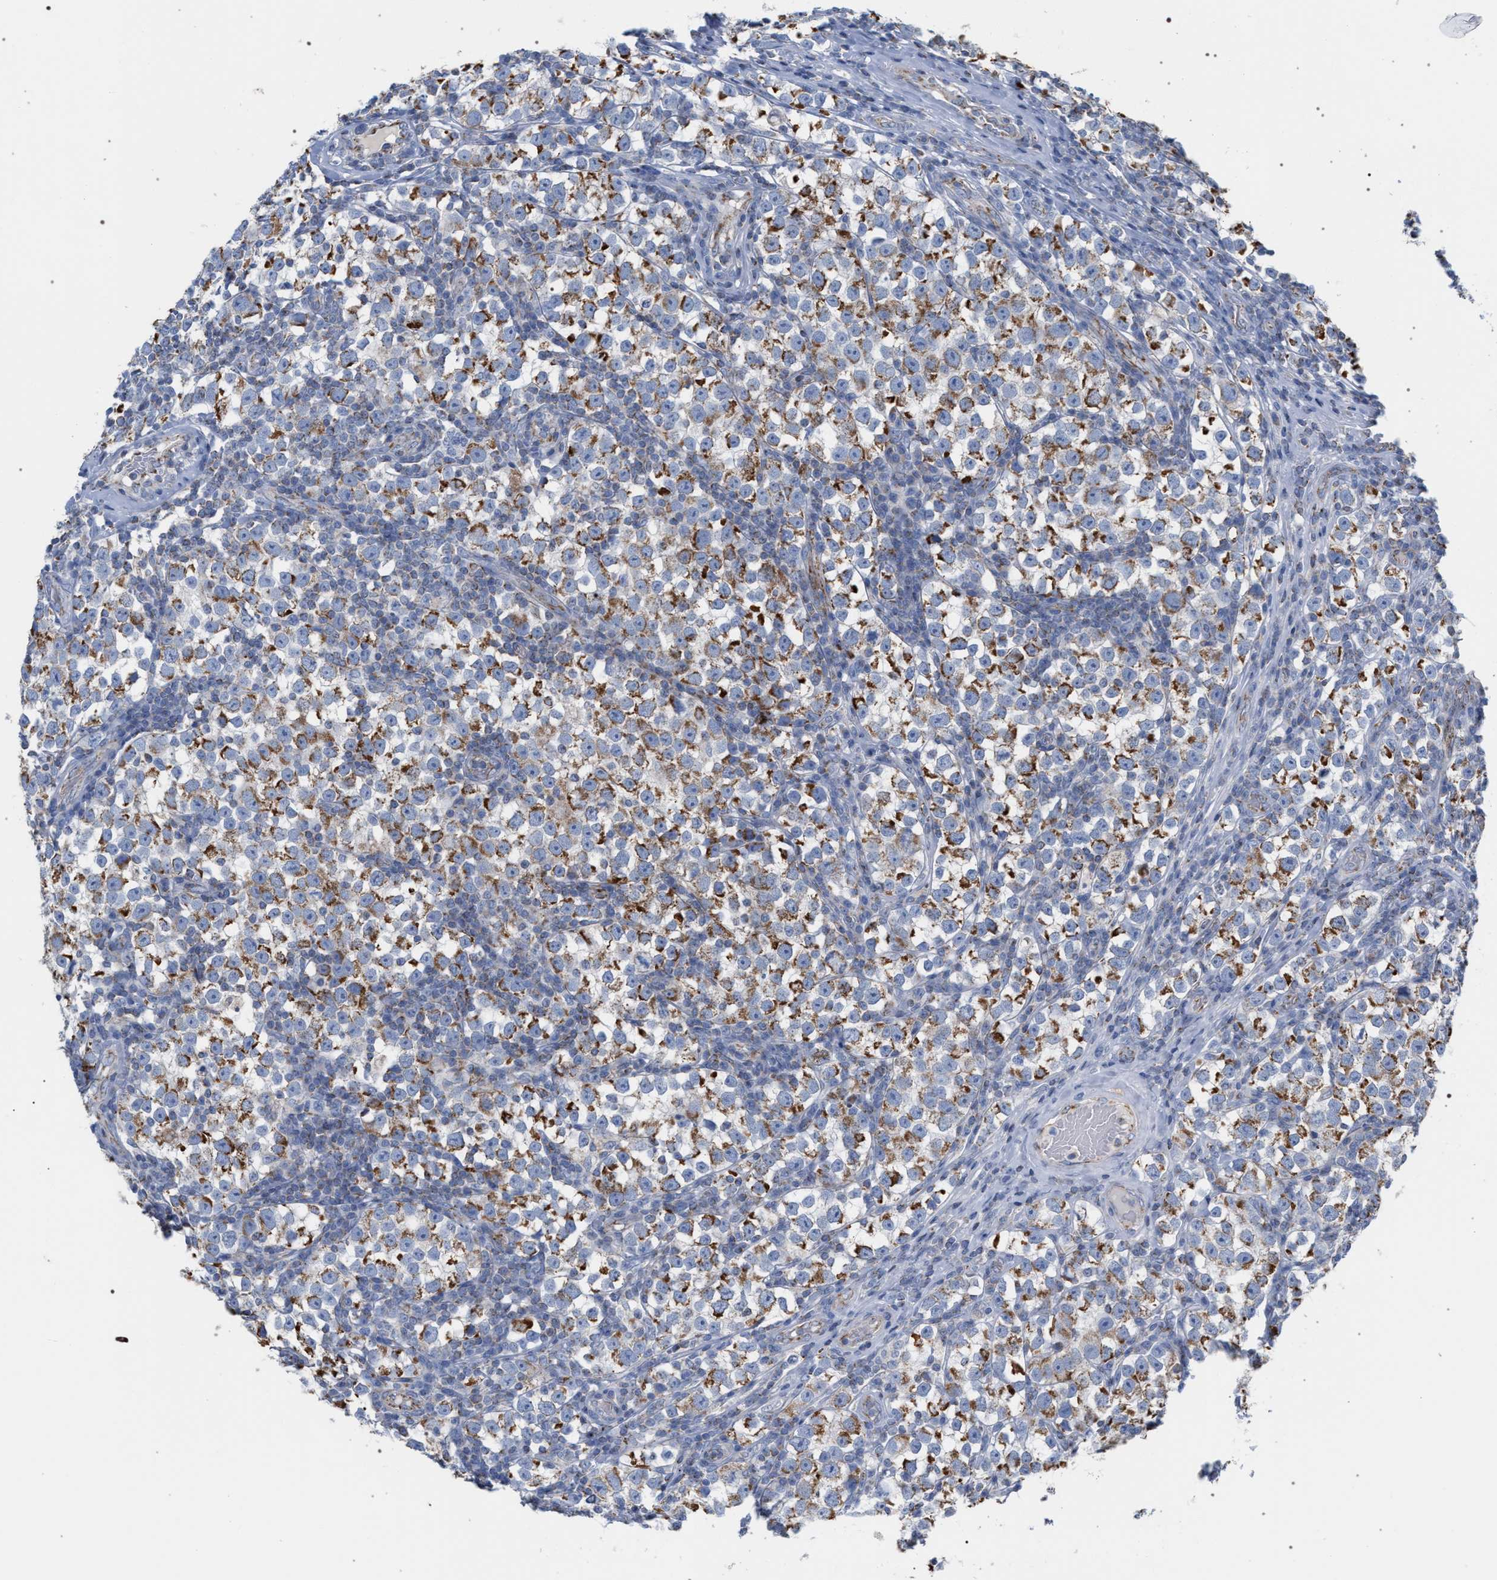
{"staining": {"intensity": "moderate", "quantity": ">75%", "location": "cytoplasmic/membranous"}, "tissue": "testis cancer", "cell_type": "Tumor cells", "image_type": "cancer", "snomed": [{"axis": "morphology", "description": "Normal tissue, NOS"}, {"axis": "morphology", "description": "Seminoma, NOS"}, {"axis": "topography", "description": "Testis"}], "caption": "Protein analysis of testis cancer (seminoma) tissue demonstrates moderate cytoplasmic/membranous positivity in about >75% of tumor cells.", "gene": "ECI2", "patient": {"sex": "male", "age": 43}}